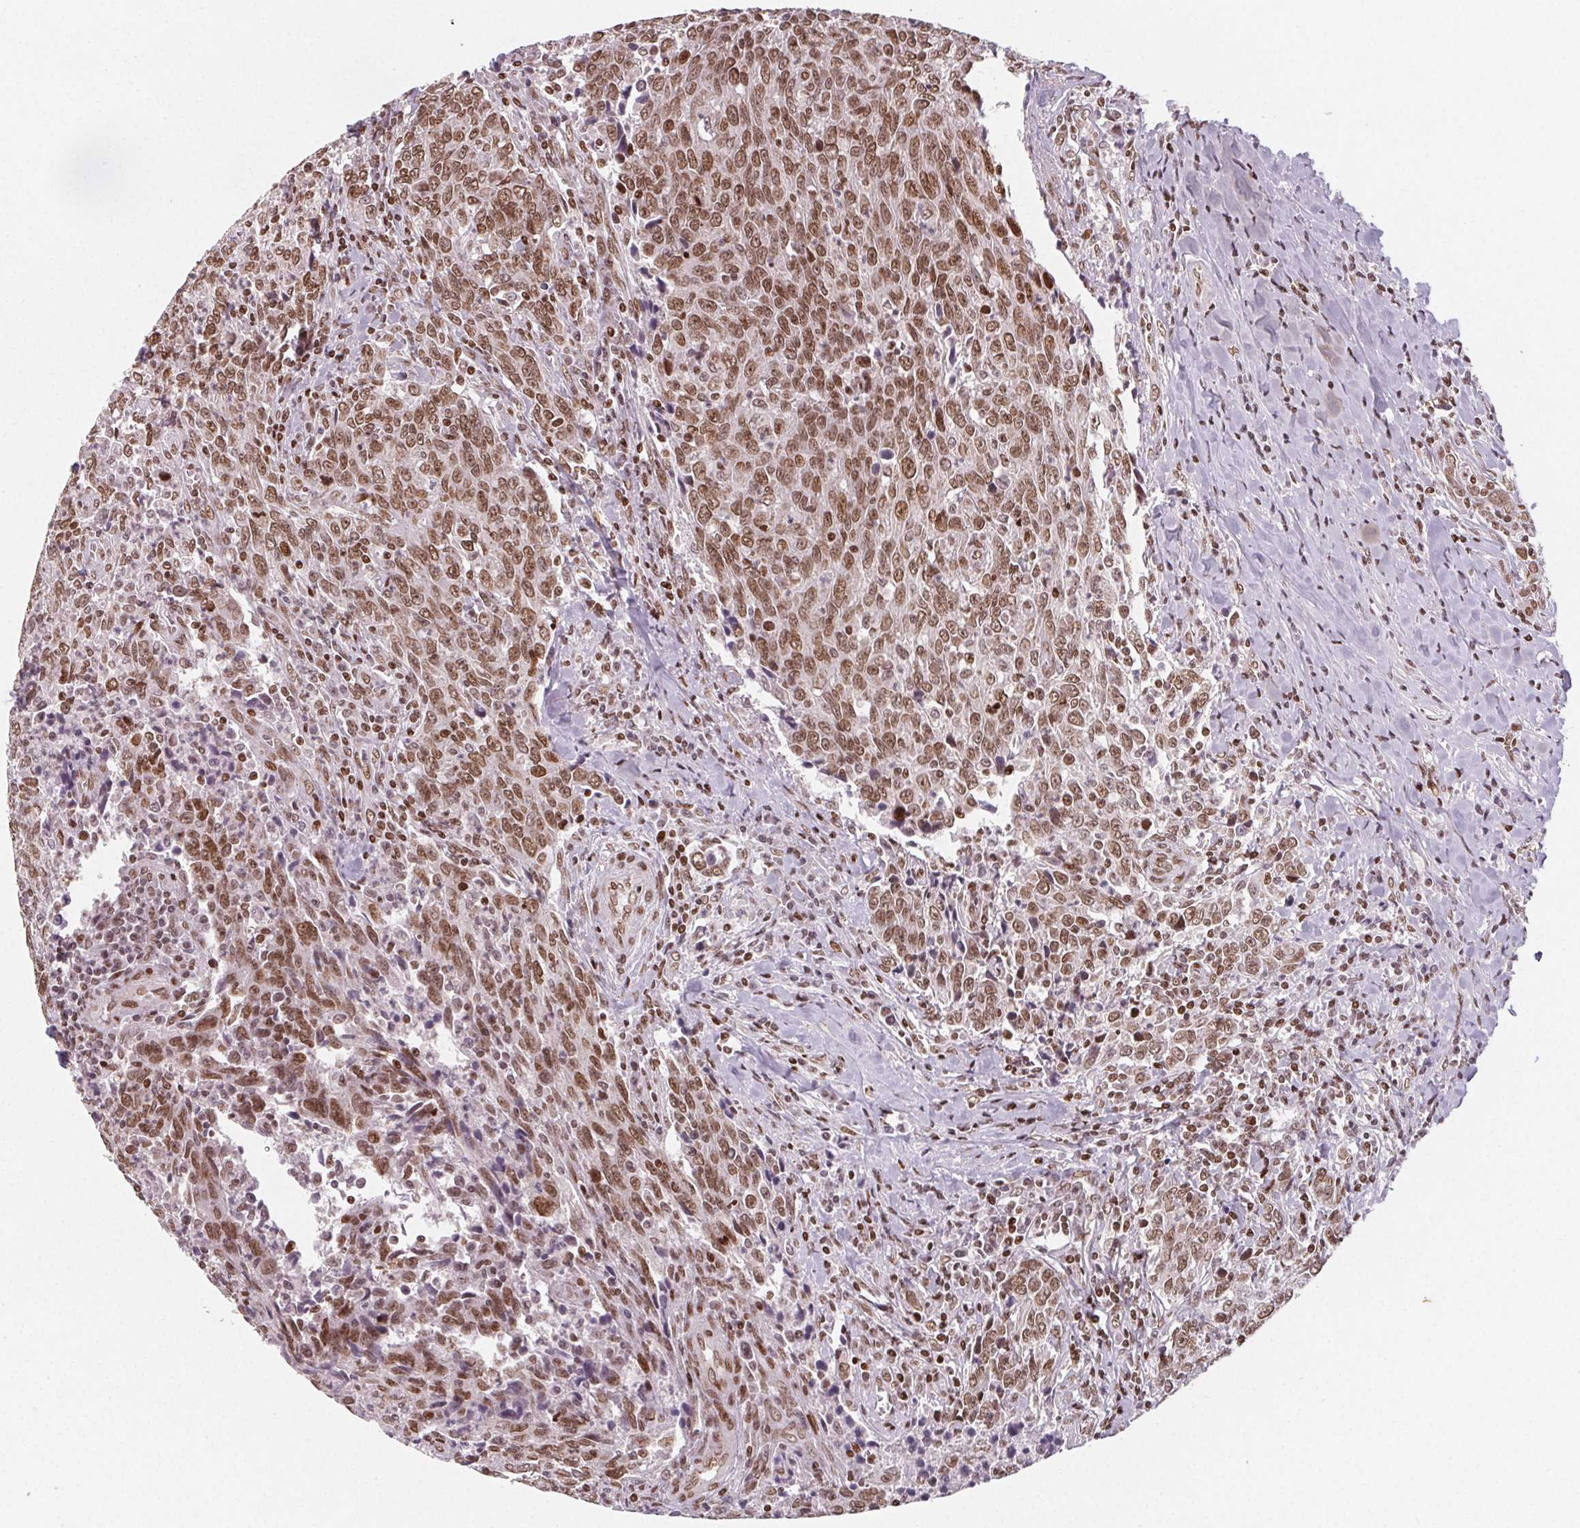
{"staining": {"intensity": "moderate", "quantity": ">75%", "location": "nuclear"}, "tissue": "breast cancer", "cell_type": "Tumor cells", "image_type": "cancer", "snomed": [{"axis": "morphology", "description": "Duct carcinoma"}, {"axis": "topography", "description": "Breast"}], "caption": "Protein expression analysis of human breast cancer reveals moderate nuclear staining in about >75% of tumor cells. The staining was performed using DAB (3,3'-diaminobenzidine) to visualize the protein expression in brown, while the nuclei were stained in blue with hematoxylin (Magnification: 20x).", "gene": "KMT2A", "patient": {"sex": "female", "age": 50}}